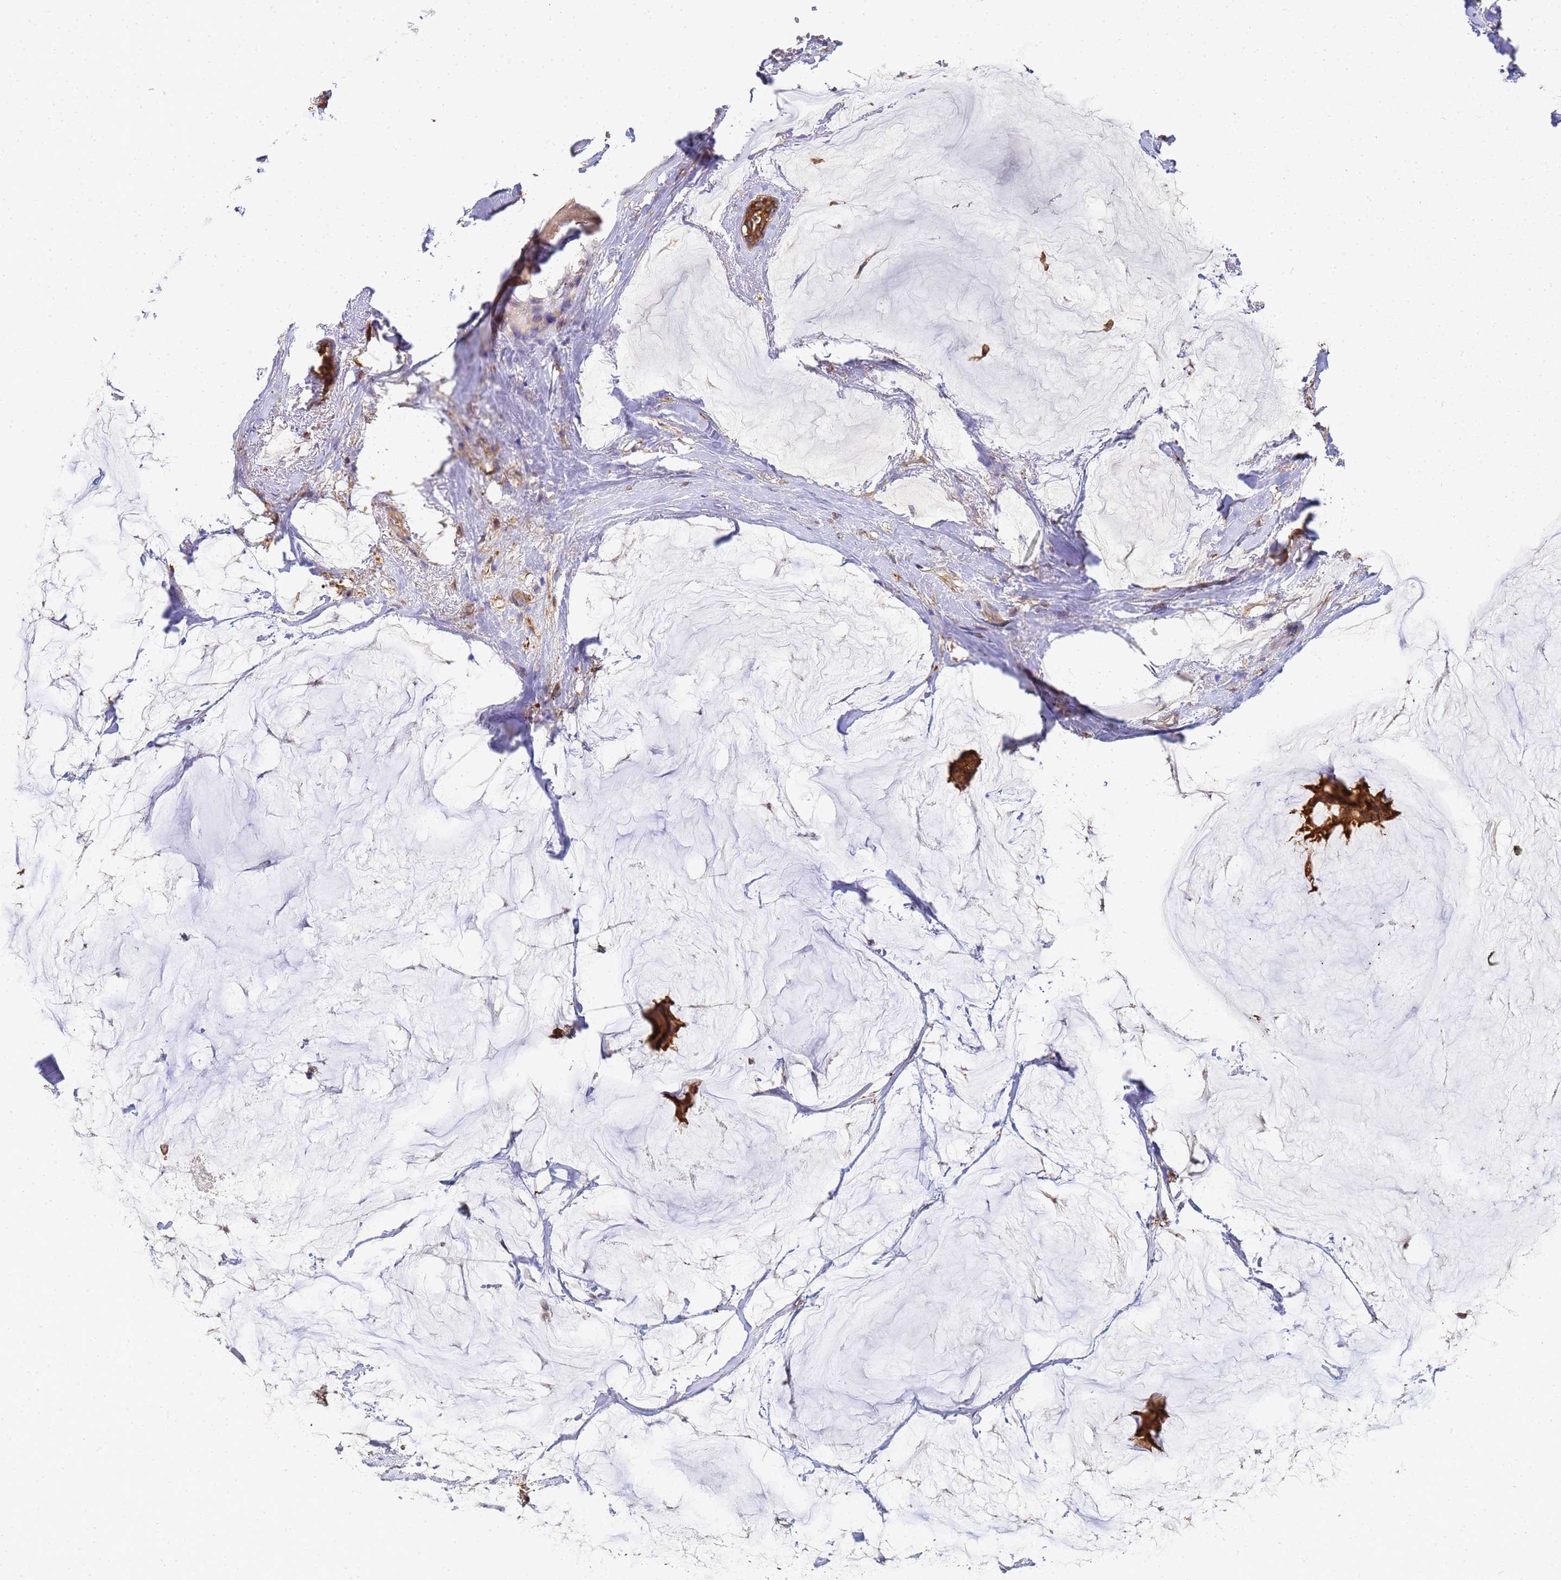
{"staining": {"intensity": "moderate", "quantity": ">75%", "location": "cytoplasmic/membranous"}, "tissue": "breast cancer", "cell_type": "Tumor cells", "image_type": "cancer", "snomed": [{"axis": "morphology", "description": "Duct carcinoma"}, {"axis": "topography", "description": "Breast"}], "caption": "A photomicrograph showing moderate cytoplasmic/membranous staining in approximately >75% of tumor cells in breast intraductal carcinoma, as visualized by brown immunohistochemical staining.", "gene": "NME1-NME2", "patient": {"sex": "female", "age": 93}}